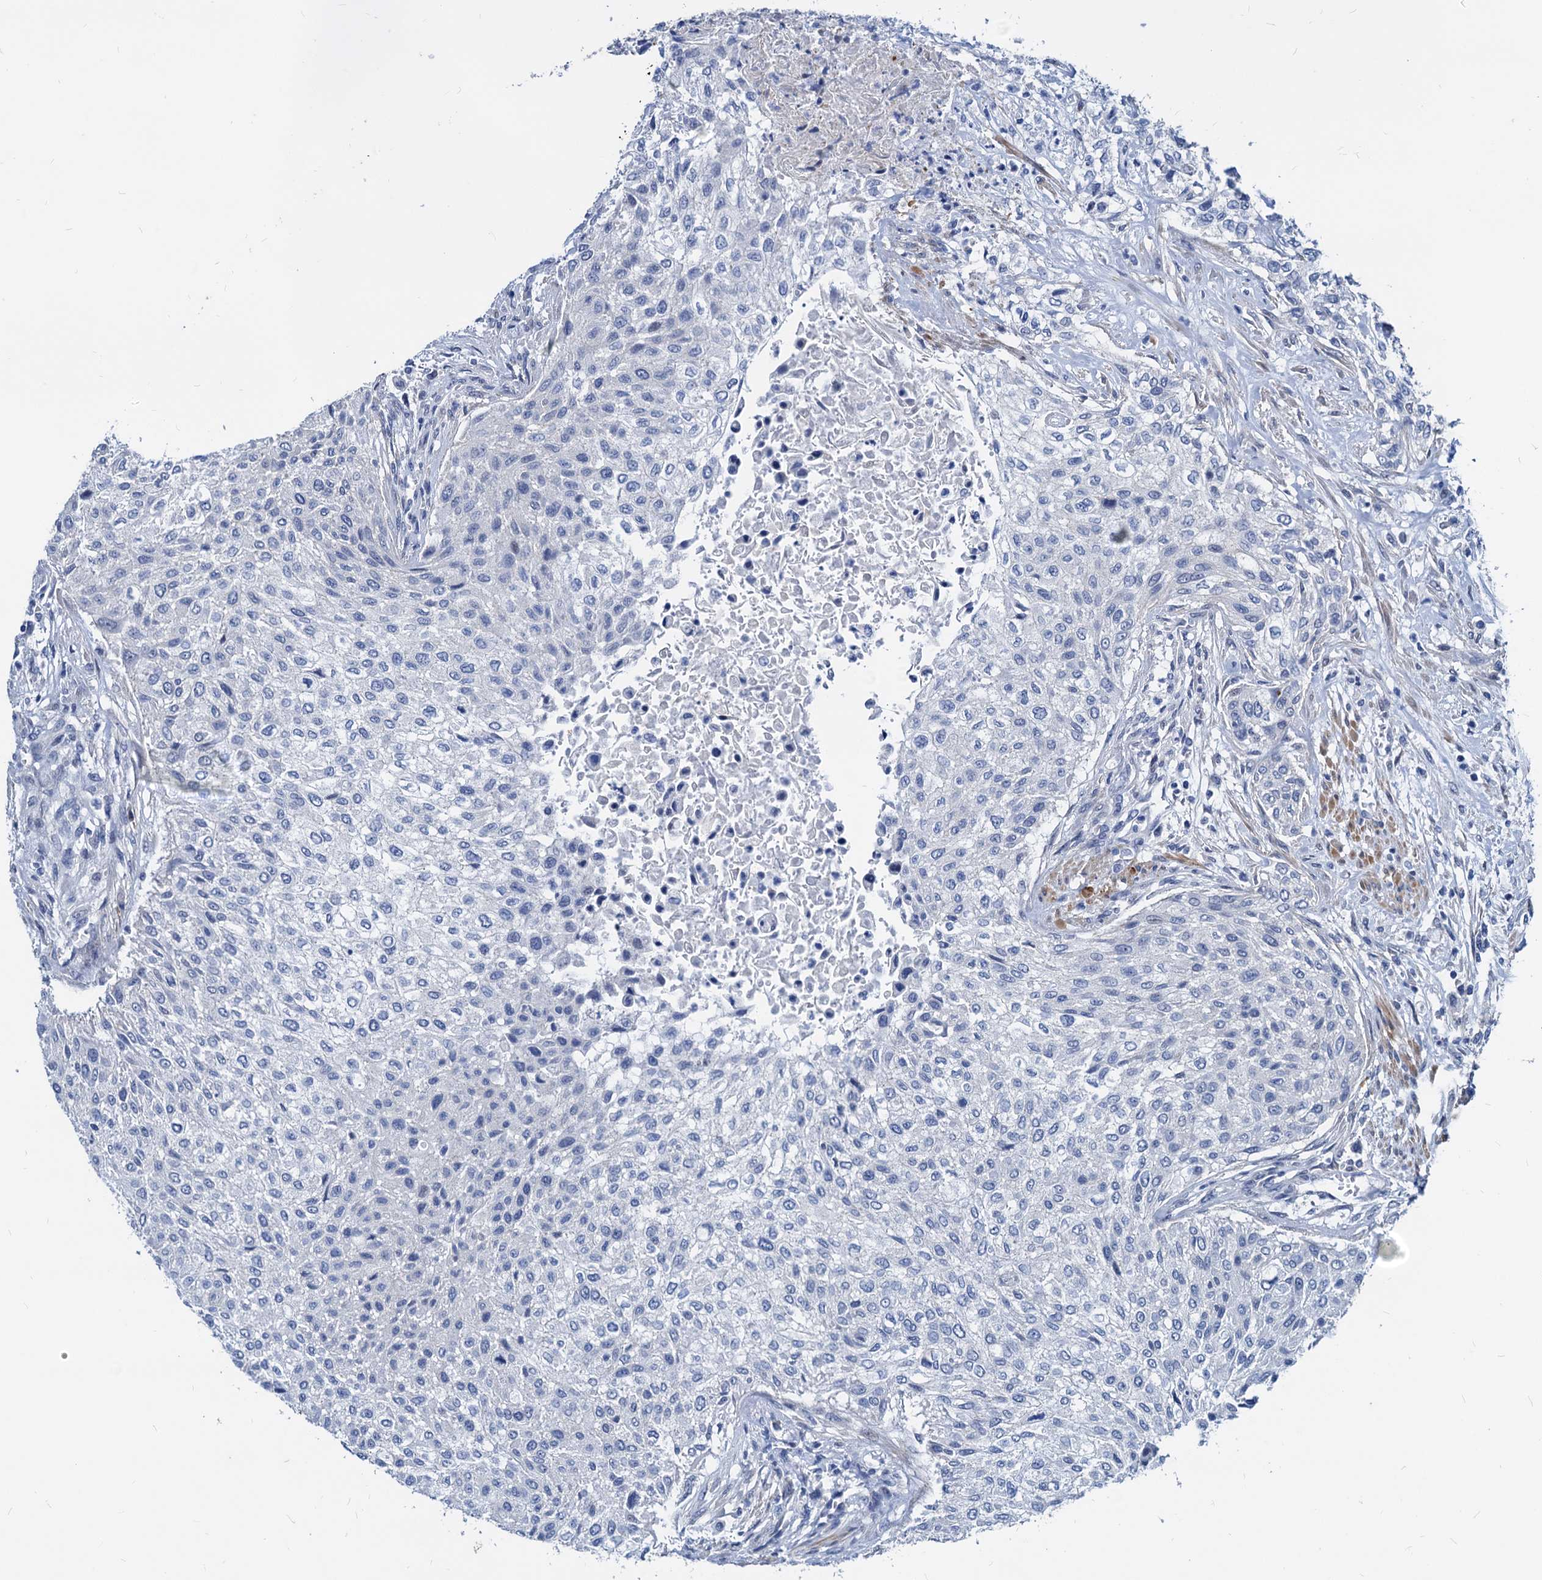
{"staining": {"intensity": "negative", "quantity": "none", "location": "none"}, "tissue": "urothelial cancer", "cell_type": "Tumor cells", "image_type": "cancer", "snomed": [{"axis": "morphology", "description": "Normal tissue, NOS"}, {"axis": "morphology", "description": "Urothelial carcinoma, NOS"}, {"axis": "topography", "description": "Urinary bladder"}, {"axis": "topography", "description": "Peripheral nerve tissue"}], "caption": "Immunohistochemical staining of human transitional cell carcinoma reveals no significant staining in tumor cells.", "gene": "HSF2", "patient": {"sex": "male", "age": 35}}